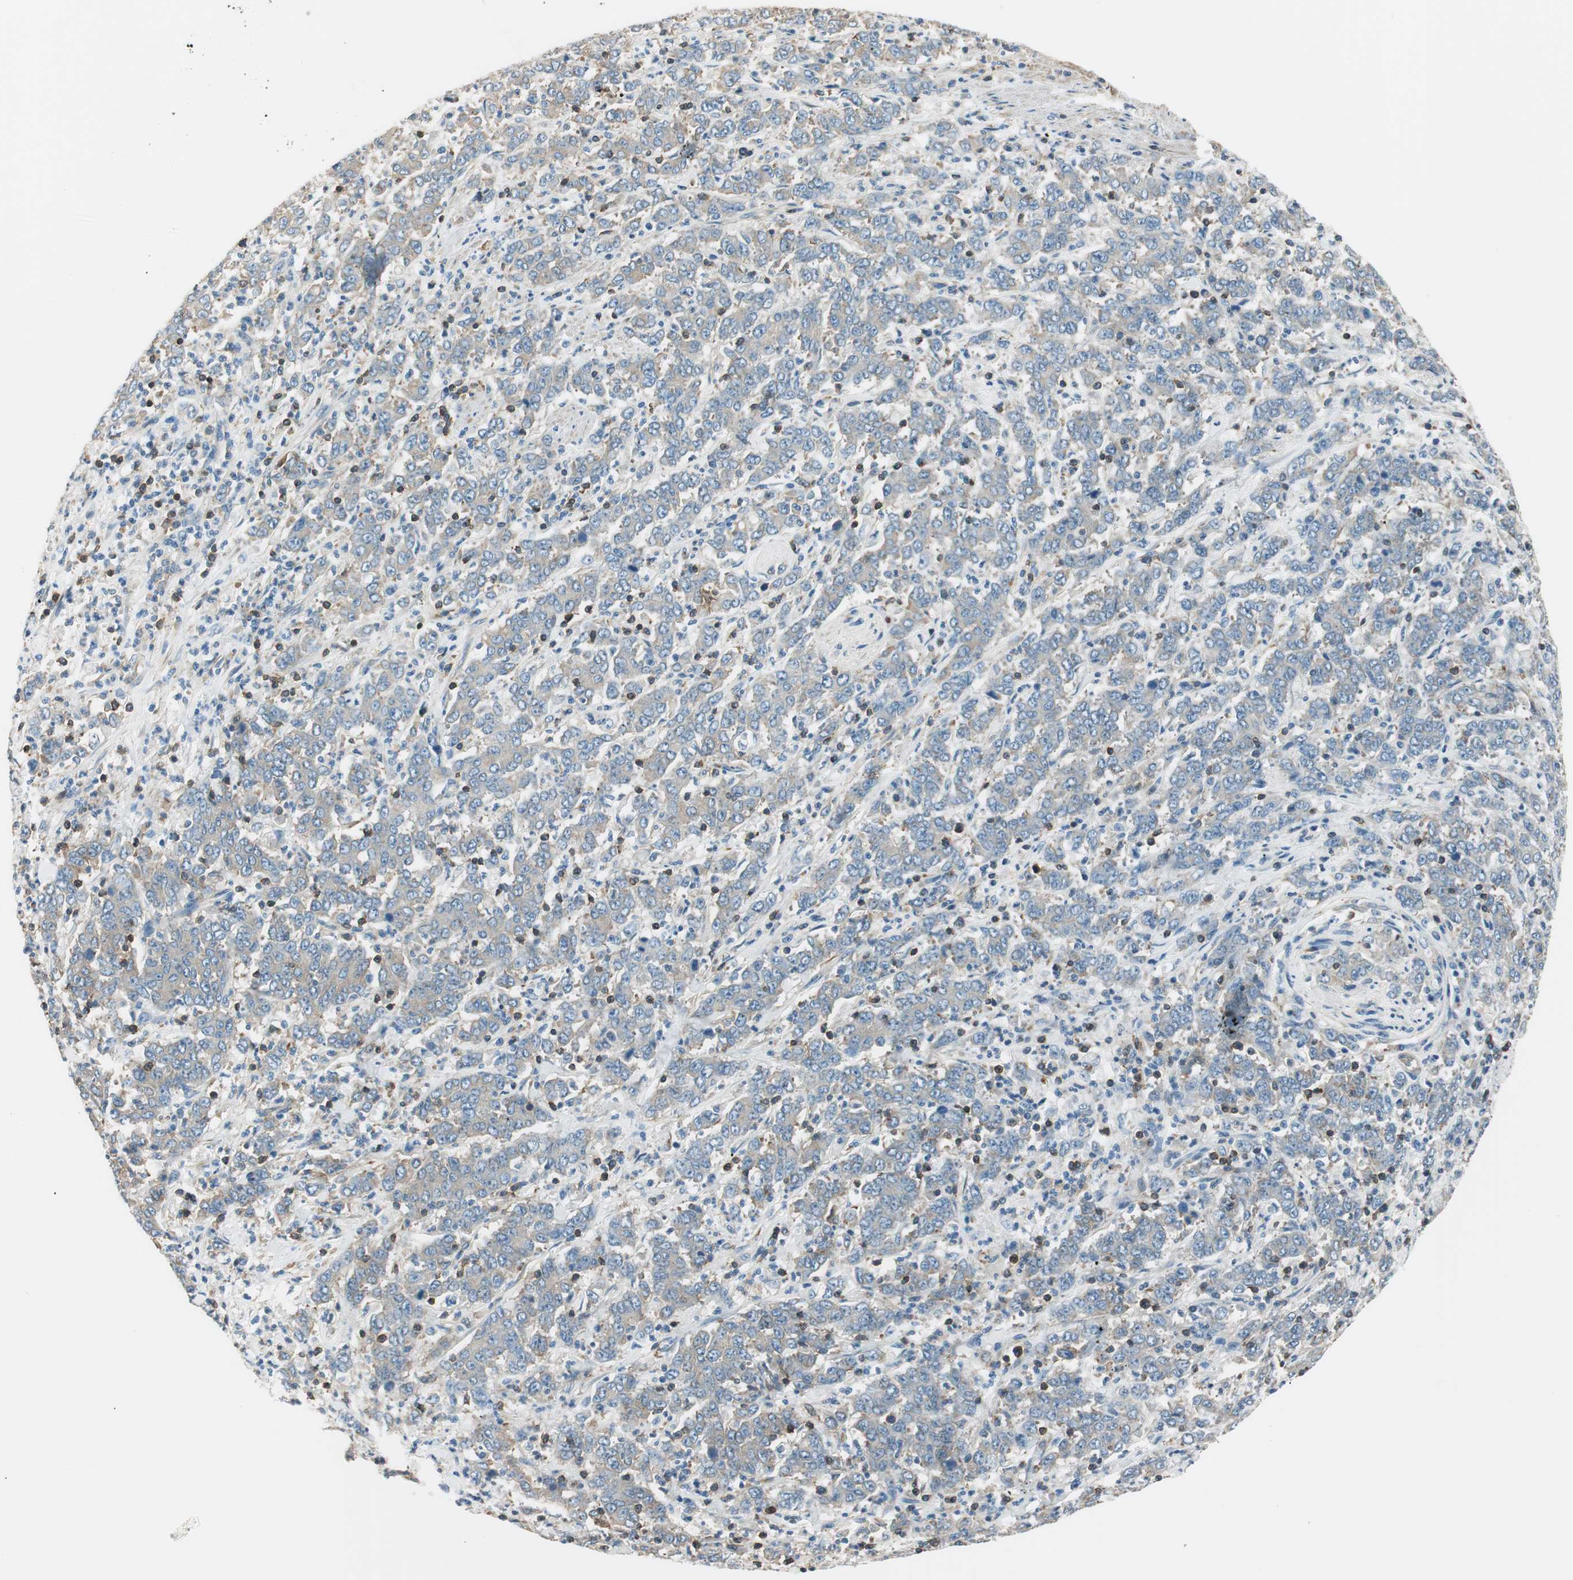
{"staining": {"intensity": "weak", "quantity": ">75%", "location": "cytoplasmic/membranous"}, "tissue": "stomach cancer", "cell_type": "Tumor cells", "image_type": "cancer", "snomed": [{"axis": "morphology", "description": "Adenocarcinoma, NOS"}, {"axis": "topography", "description": "Stomach, lower"}], "caption": "Stomach cancer (adenocarcinoma) stained for a protein displays weak cytoplasmic/membranous positivity in tumor cells.", "gene": "PI4K2B", "patient": {"sex": "female", "age": 71}}